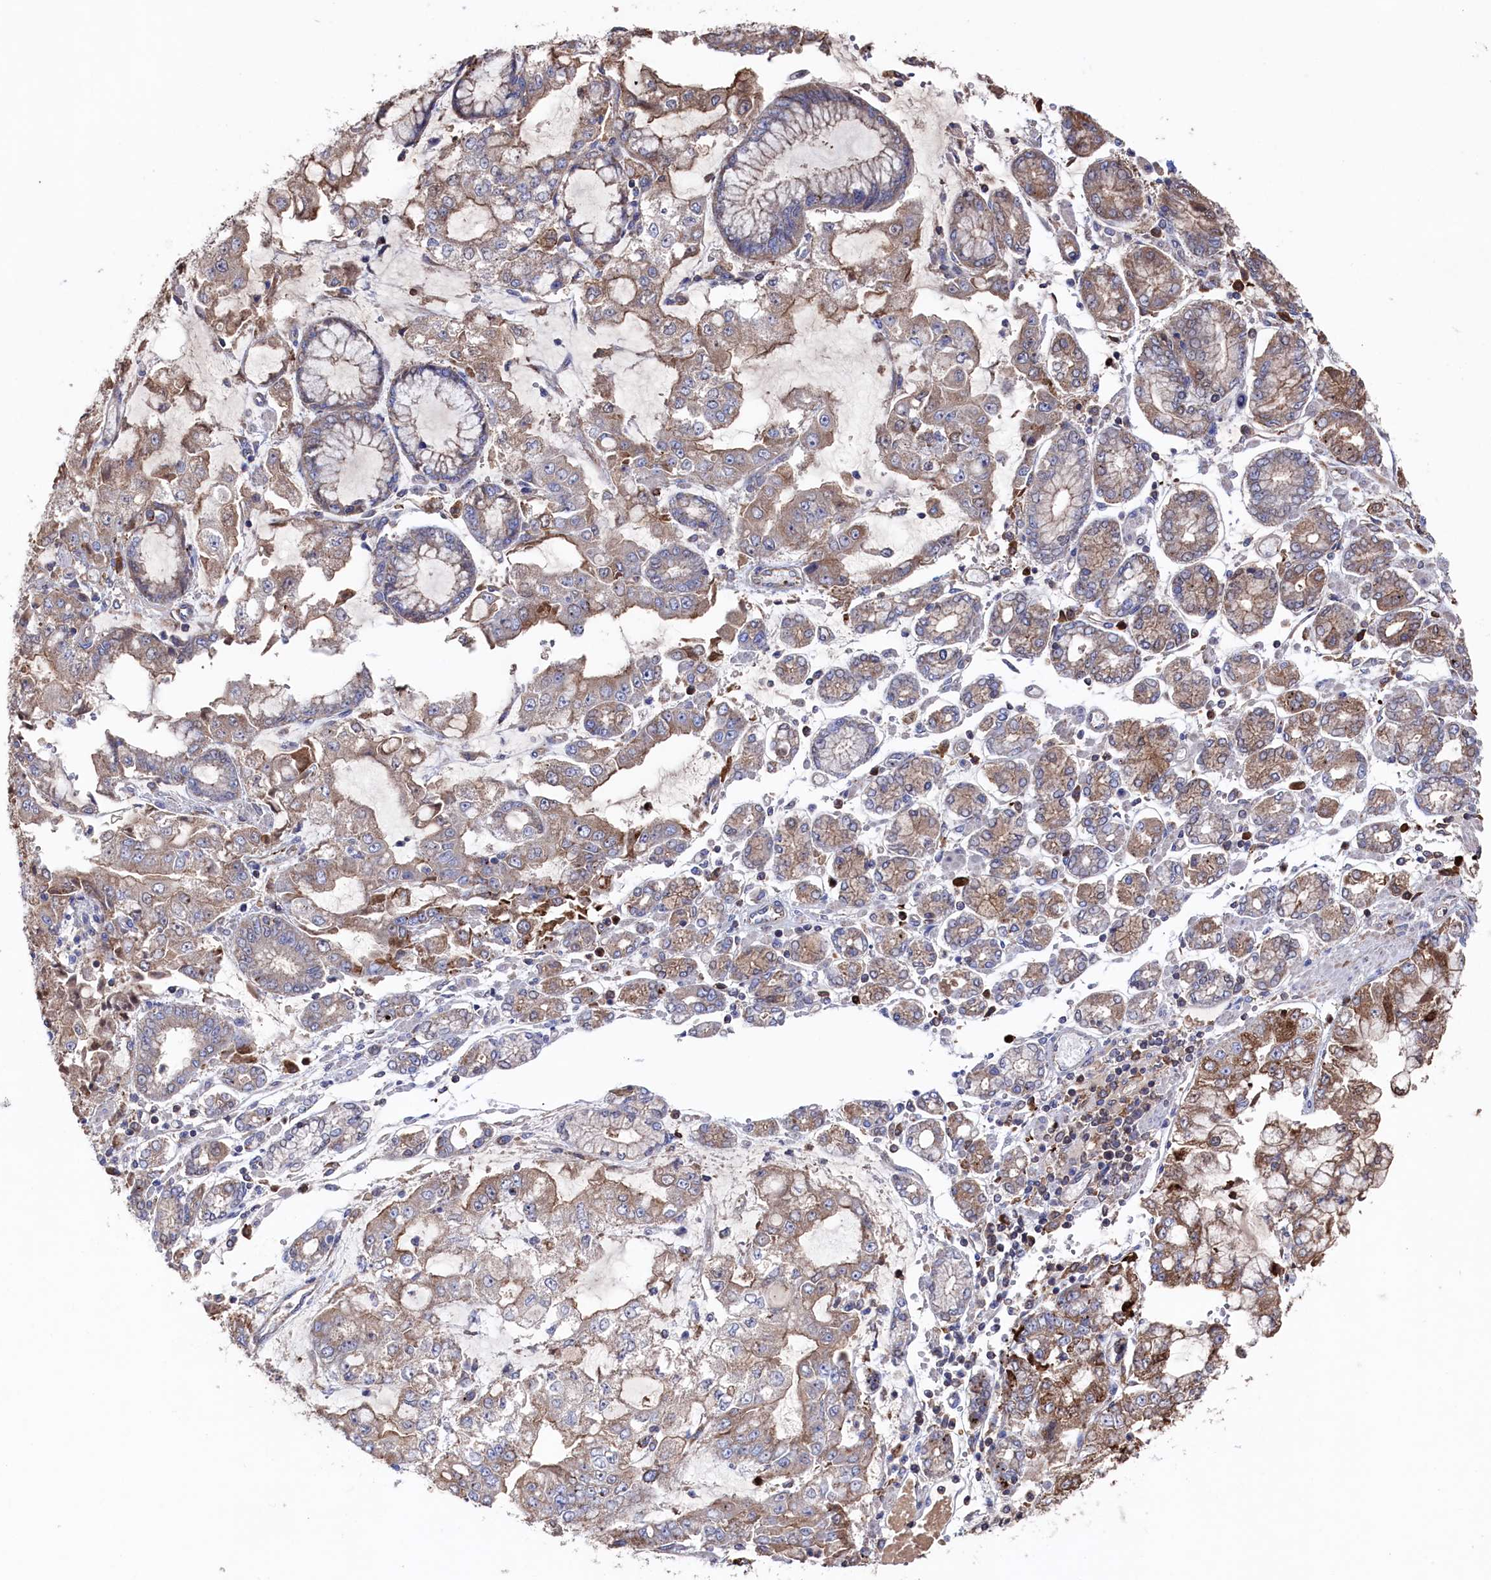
{"staining": {"intensity": "moderate", "quantity": ">75%", "location": "cytoplasmic/membranous"}, "tissue": "stomach cancer", "cell_type": "Tumor cells", "image_type": "cancer", "snomed": [{"axis": "morphology", "description": "Adenocarcinoma, NOS"}, {"axis": "topography", "description": "Stomach"}], "caption": "A photomicrograph showing moderate cytoplasmic/membranous positivity in about >75% of tumor cells in stomach cancer (adenocarcinoma), as visualized by brown immunohistochemical staining.", "gene": "TK2", "patient": {"sex": "male", "age": 76}}